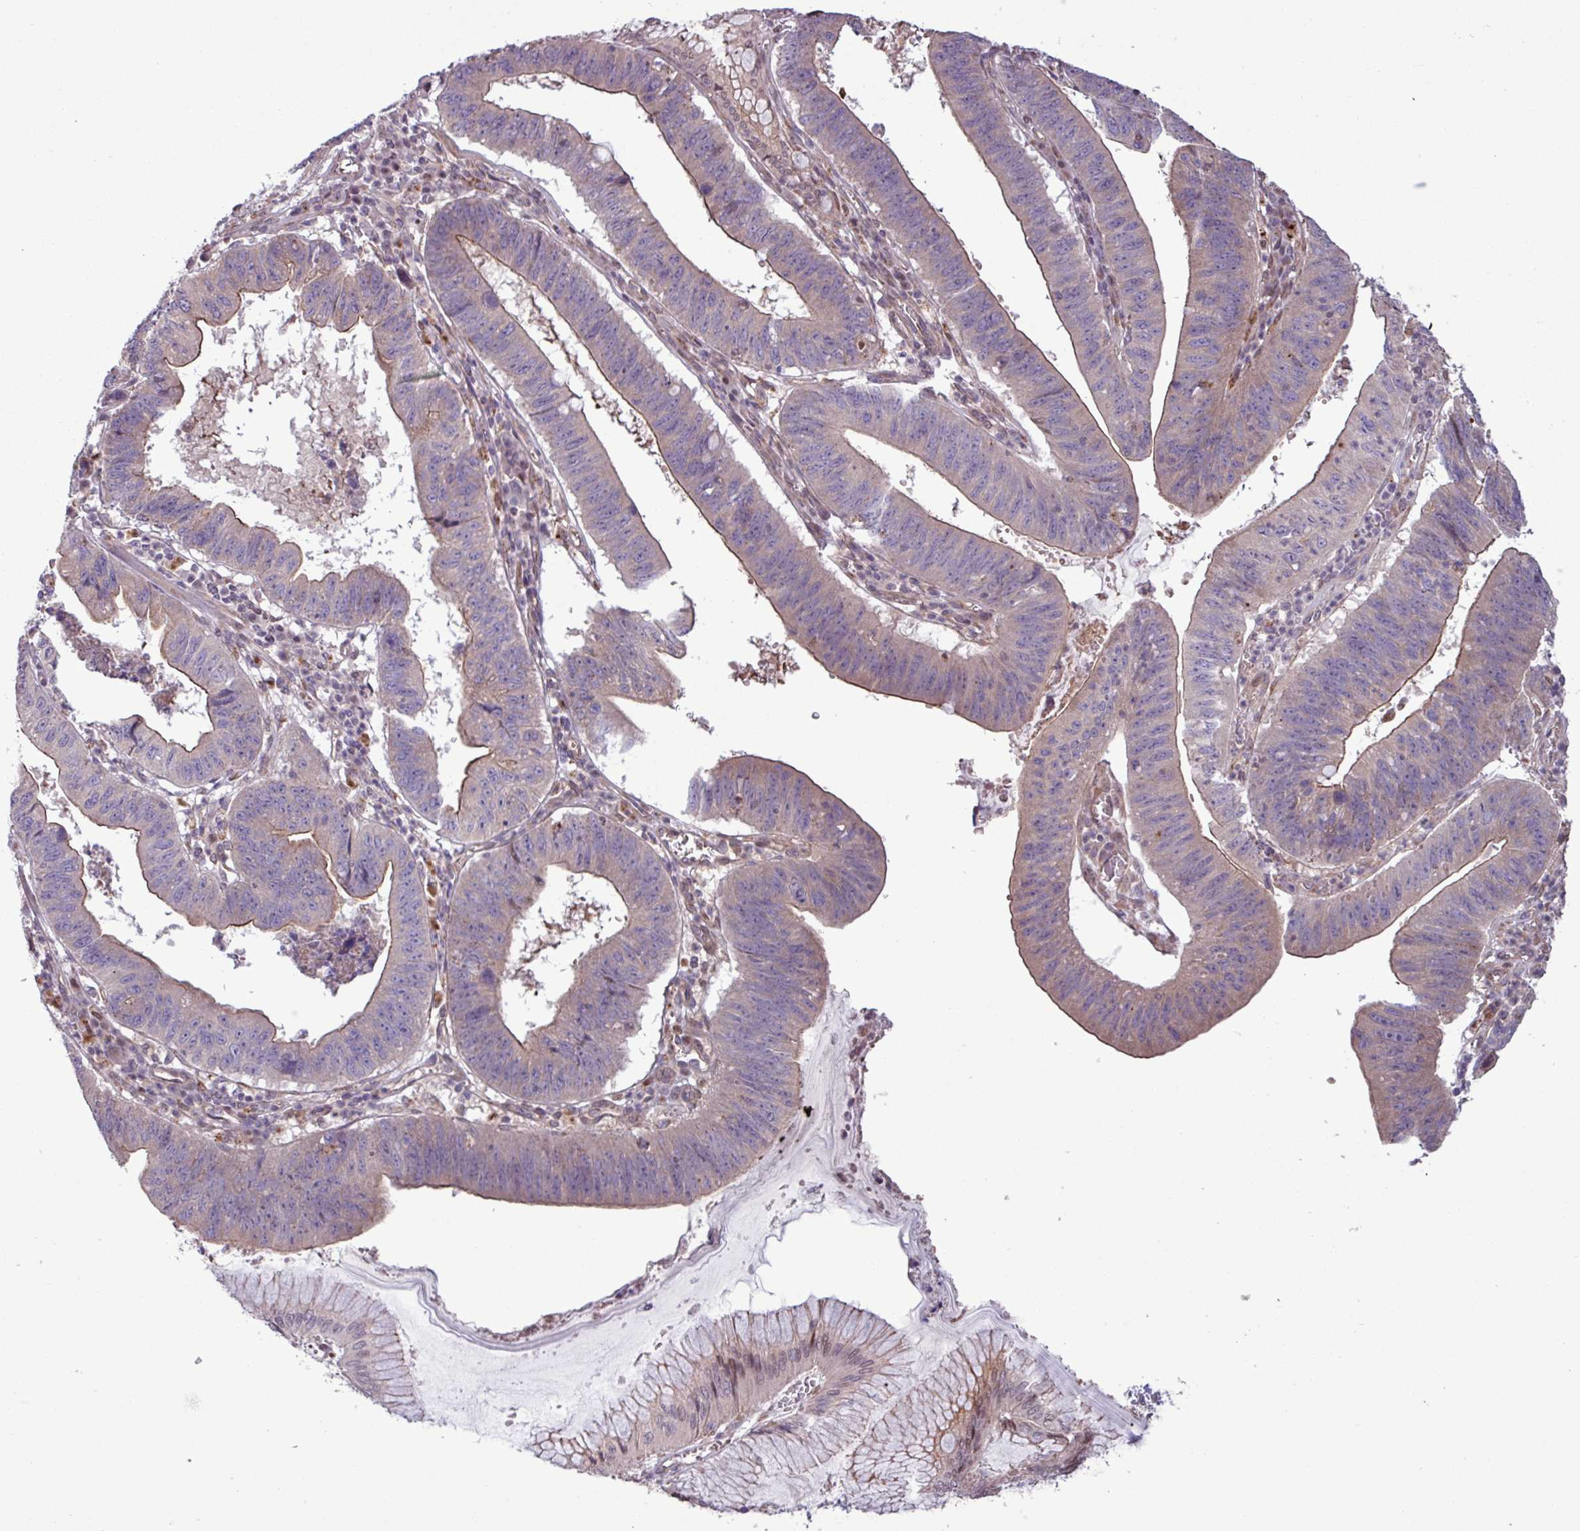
{"staining": {"intensity": "weak", "quantity": "25%-75%", "location": "cytoplasmic/membranous"}, "tissue": "stomach cancer", "cell_type": "Tumor cells", "image_type": "cancer", "snomed": [{"axis": "morphology", "description": "Adenocarcinoma, NOS"}, {"axis": "topography", "description": "Stomach"}], "caption": "This histopathology image reveals adenocarcinoma (stomach) stained with immunohistochemistry to label a protein in brown. The cytoplasmic/membranous of tumor cells show weak positivity for the protein. Nuclei are counter-stained blue.", "gene": "PDPR", "patient": {"sex": "male", "age": 59}}